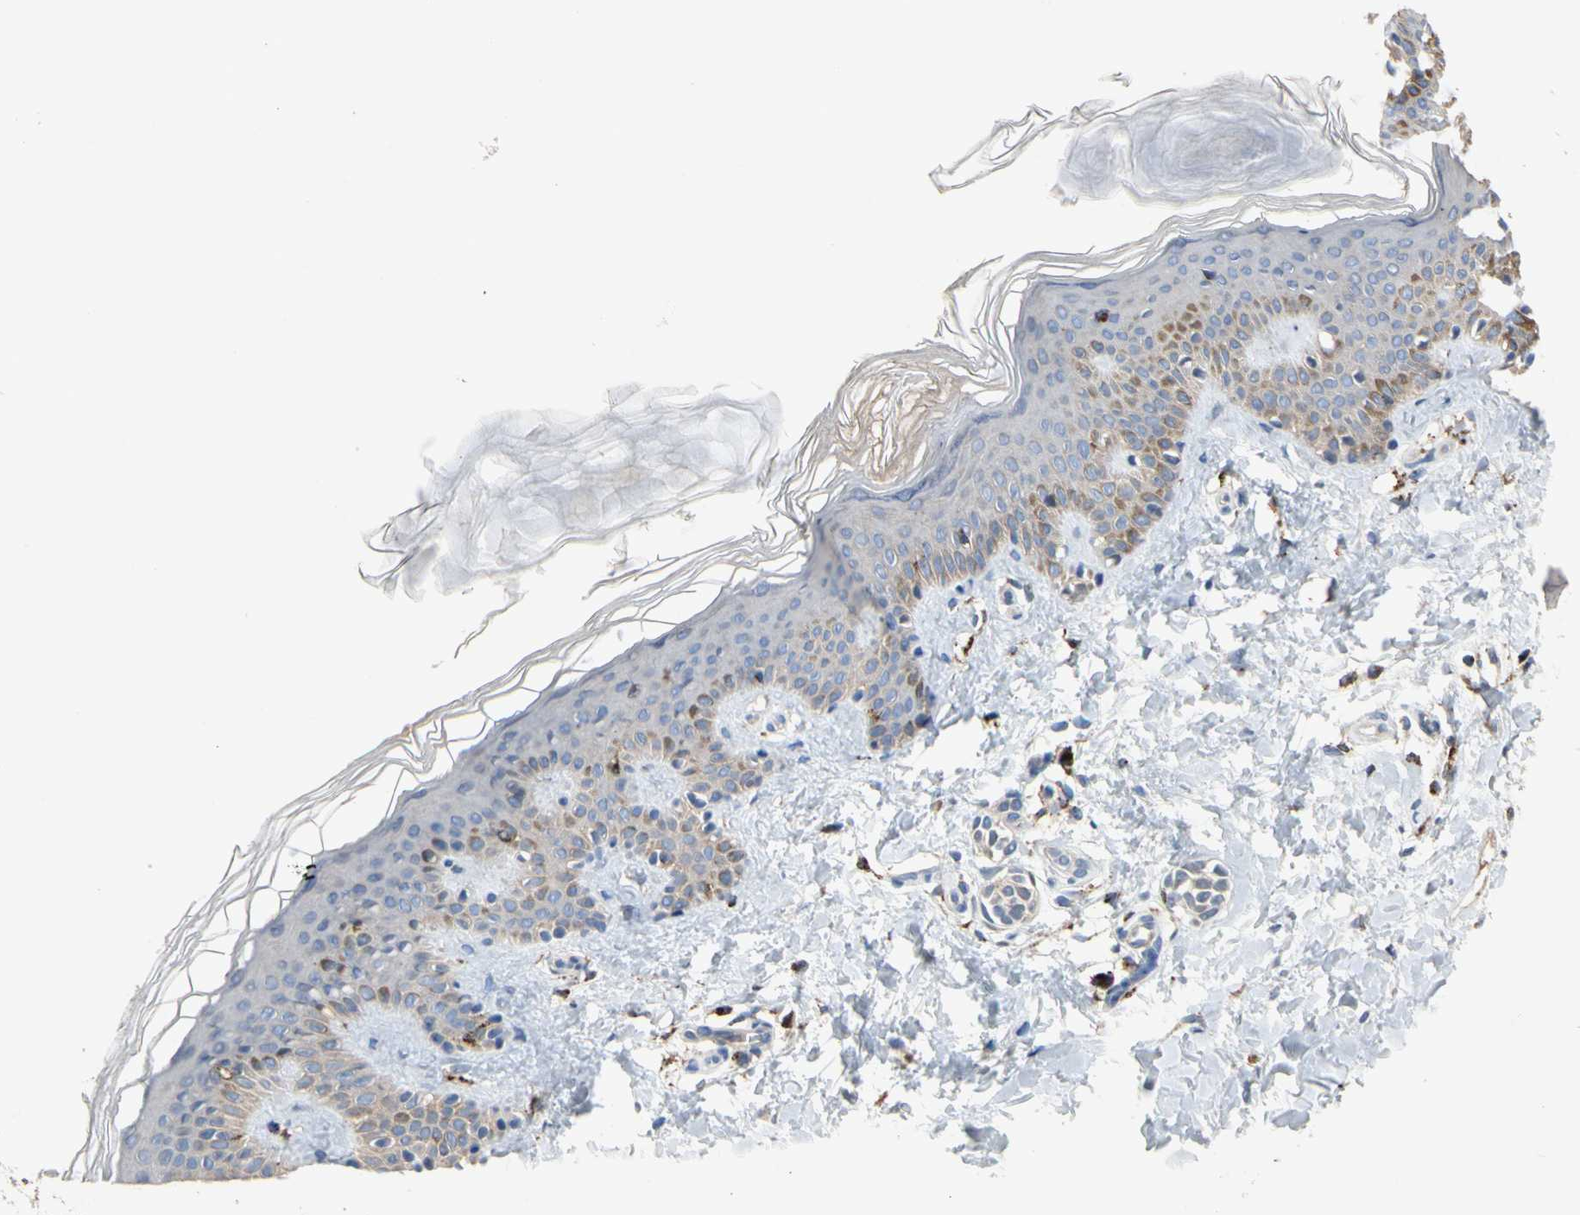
{"staining": {"intensity": "negative", "quantity": "none", "location": "none"}, "tissue": "skin", "cell_type": "Fibroblasts", "image_type": "normal", "snomed": [{"axis": "morphology", "description": "Normal tissue, NOS"}, {"axis": "topography", "description": "Skin"}], "caption": "The immunohistochemistry photomicrograph has no significant expression in fibroblasts of skin. Brightfield microscopy of IHC stained with DAB (3,3'-diaminobenzidine) (brown) and hematoxylin (blue), captured at high magnification.", "gene": "ADA2", "patient": {"sex": "male", "age": 16}}